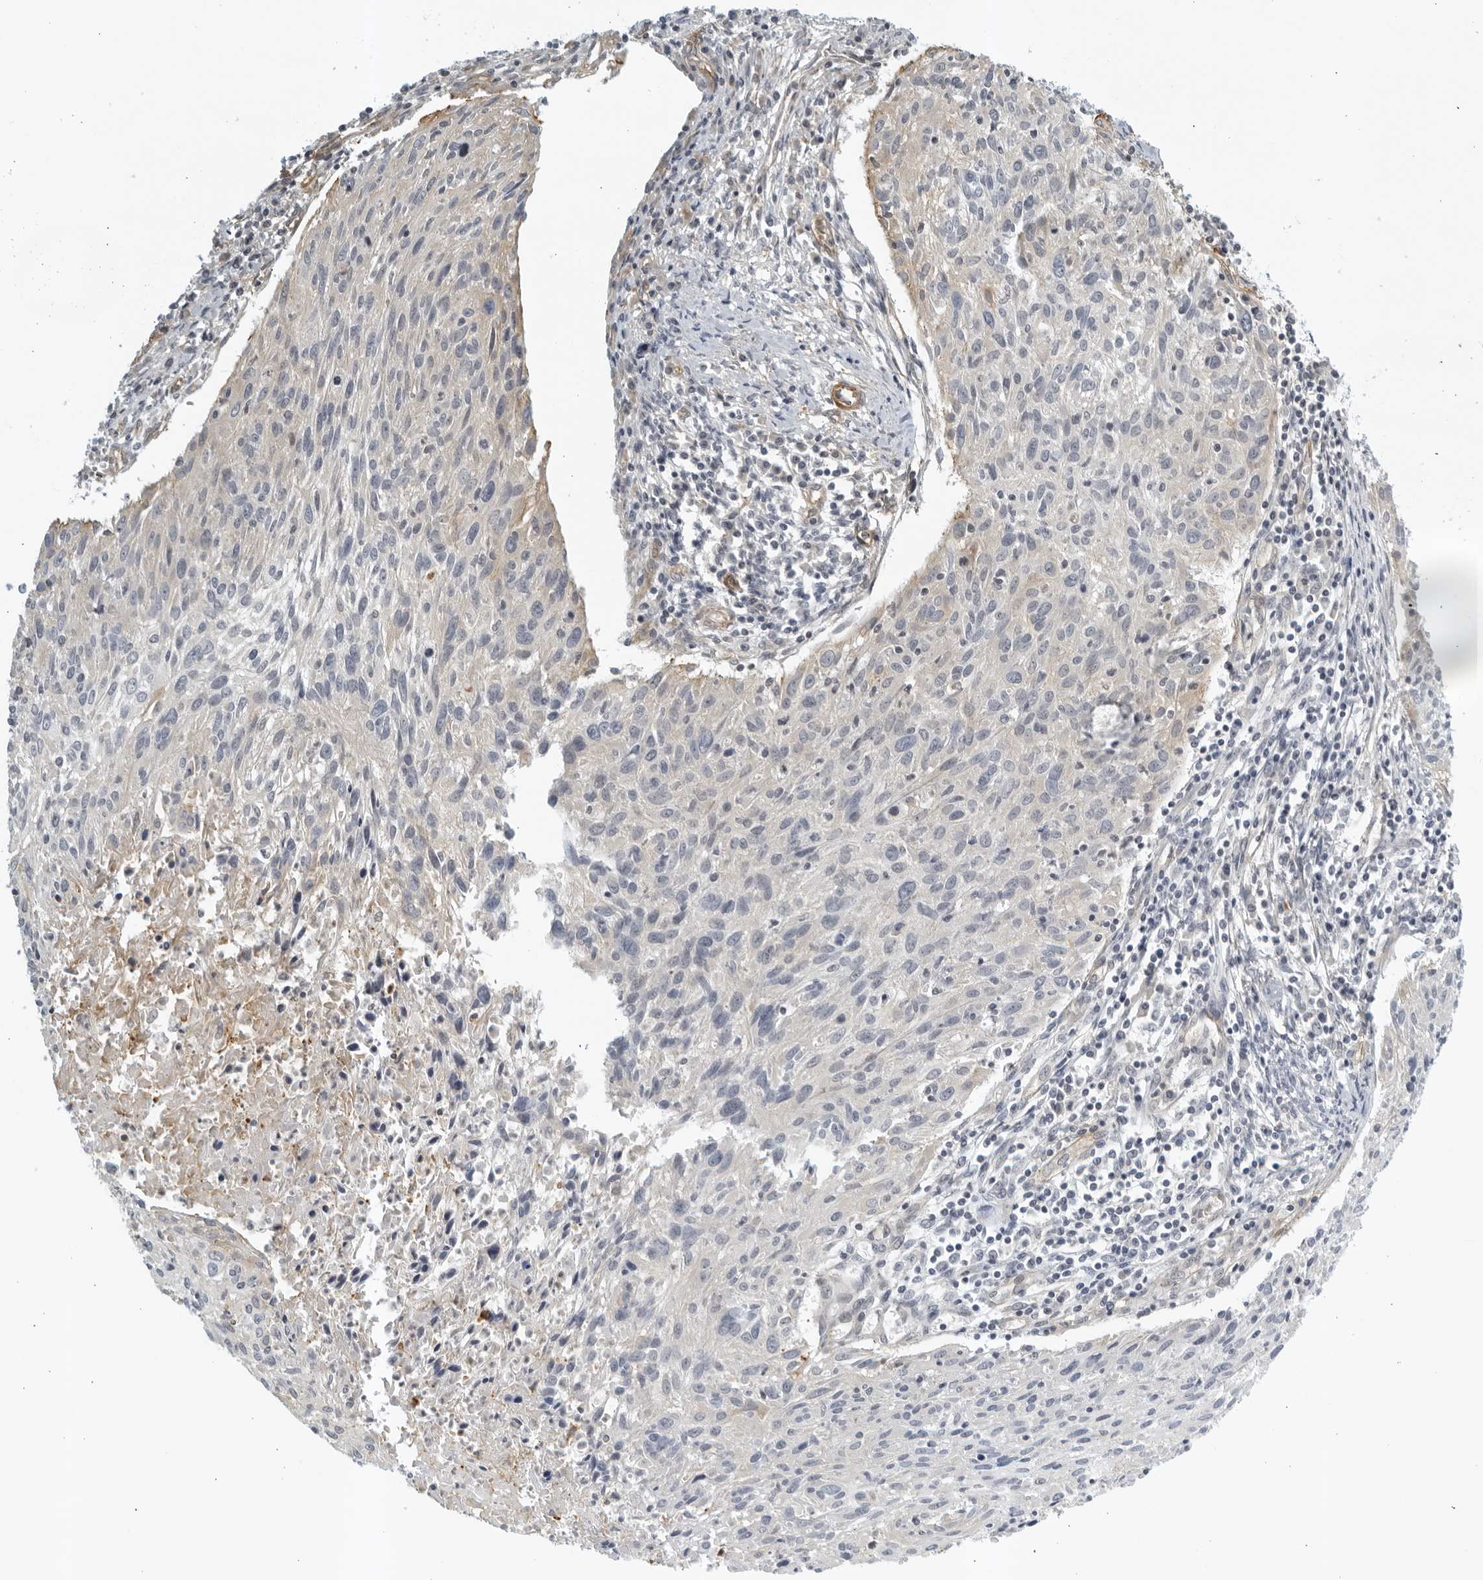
{"staining": {"intensity": "weak", "quantity": "25%-75%", "location": "cytoplasmic/membranous"}, "tissue": "cervical cancer", "cell_type": "Tumor cells", "image_type": "cancer", "snomed": [{"axis": "morphology", "description": "Squamous cell carcinoma, NOS"}, {"axis": "topography", "description": "Cervix"}], "caption": "The histopathology image demonstrates a brown stain indicating the presence of a protein in the cytoplasmic/membranous of tumor cells in cervical squamous cell carcinoma.", "gene": "SERTAD4", "patient": {"sex": "female", "age": 51}}